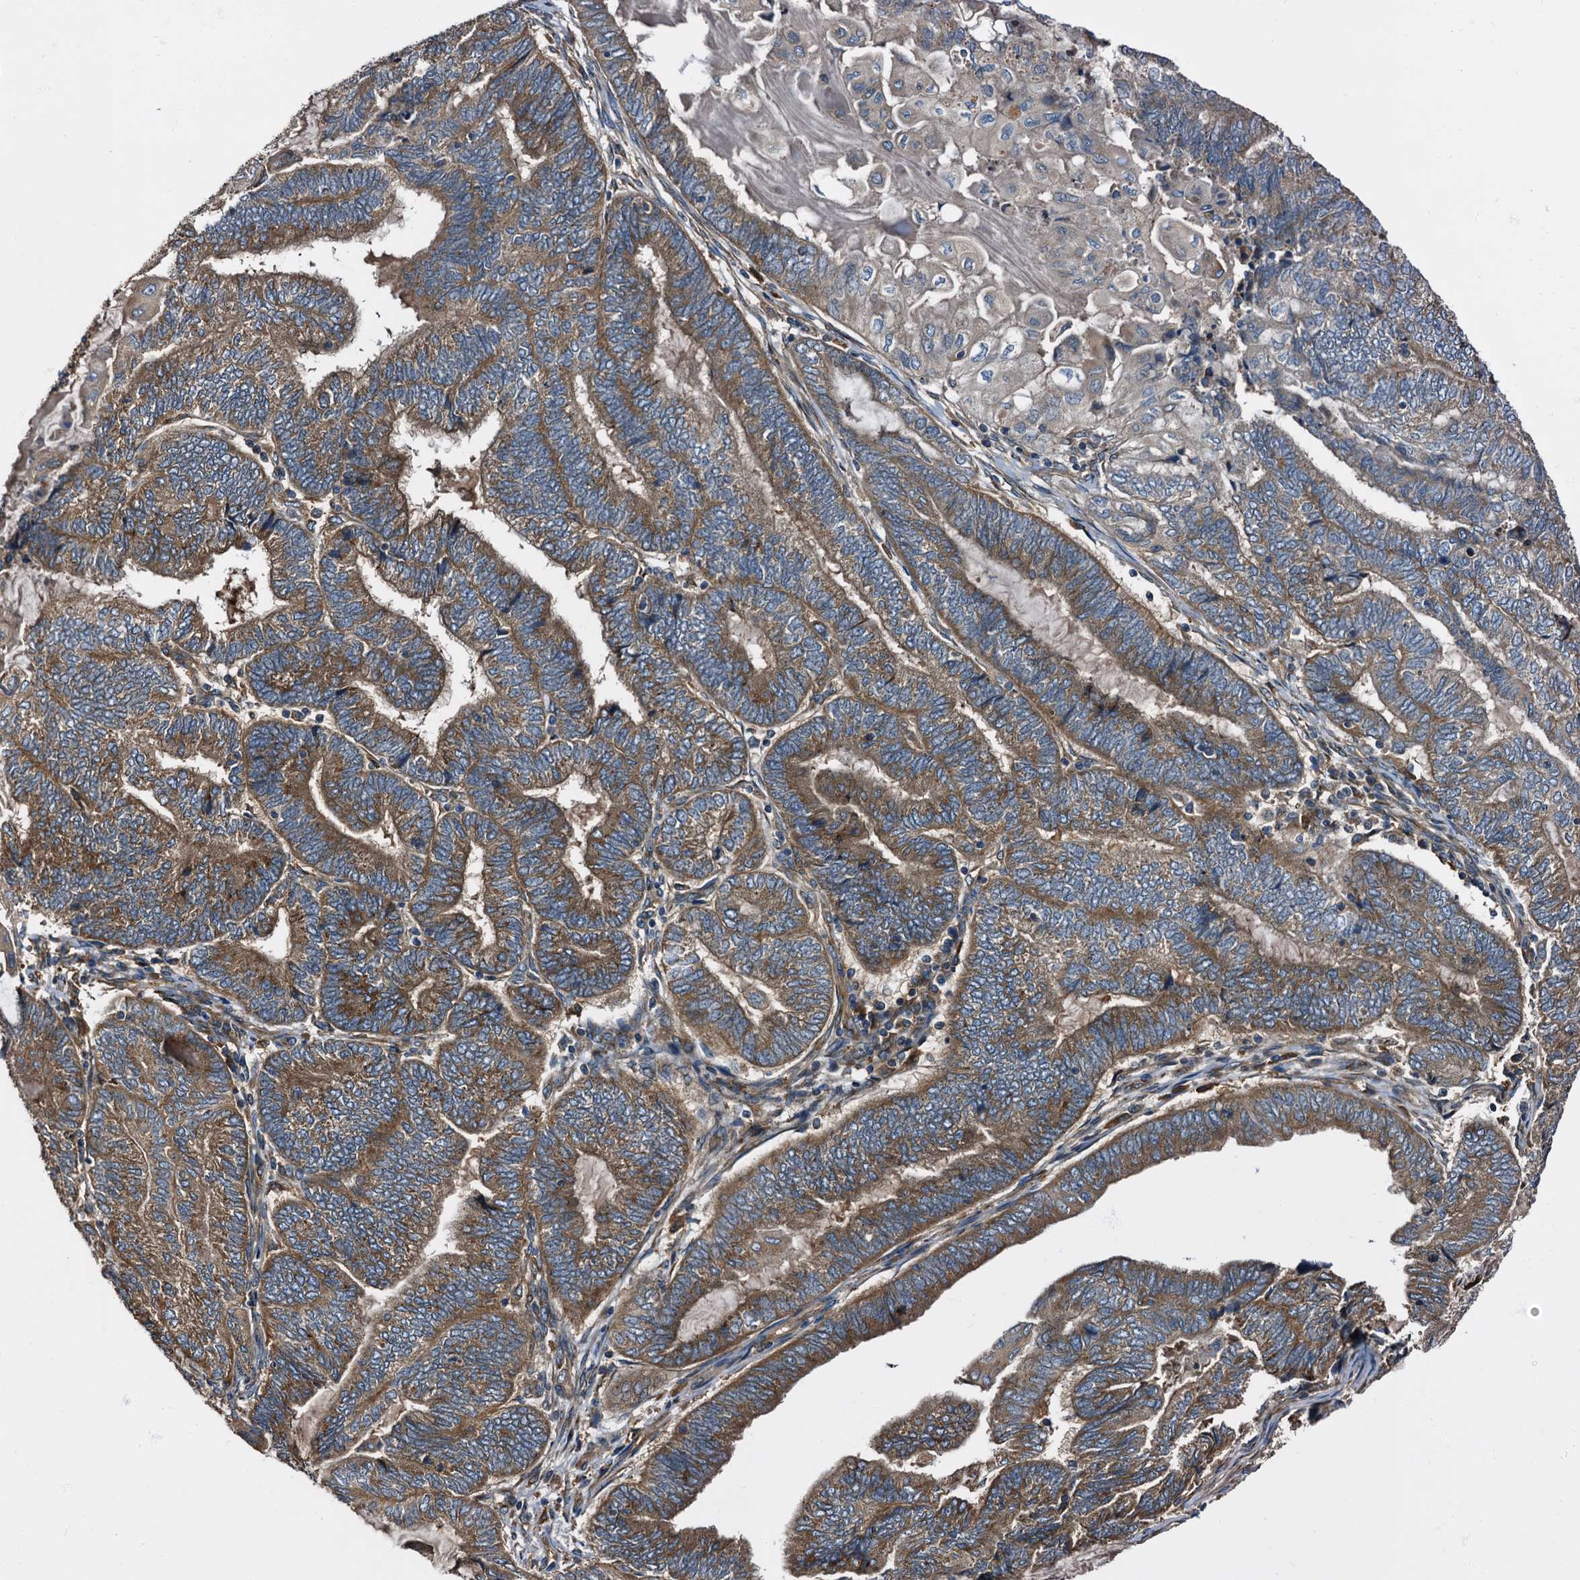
{"staining": {"intensity": "moderate", "quantity": ">75%", "location": "cytoplasmic/membranous"}, "tissue": "endometrial cancer", "cell_type": "Tumor cells", "image_type": "cancer", "snomed": [{"axis": "morphology", "description": "Adenocarcinoma, NOS"}, {"axis": "topography", "description": "Uterus"}, {"axis": "topography", "description": "Endometrium"}], "caption": "Protein analysis of endometrial cancer (adenocarcinoma) tissue demonstrates moderate cytoplasmic/membranous expression in approximately >75% of tumor cells.", "gene": "PEX5", "patient": {"sex": "female", "age": 70}}